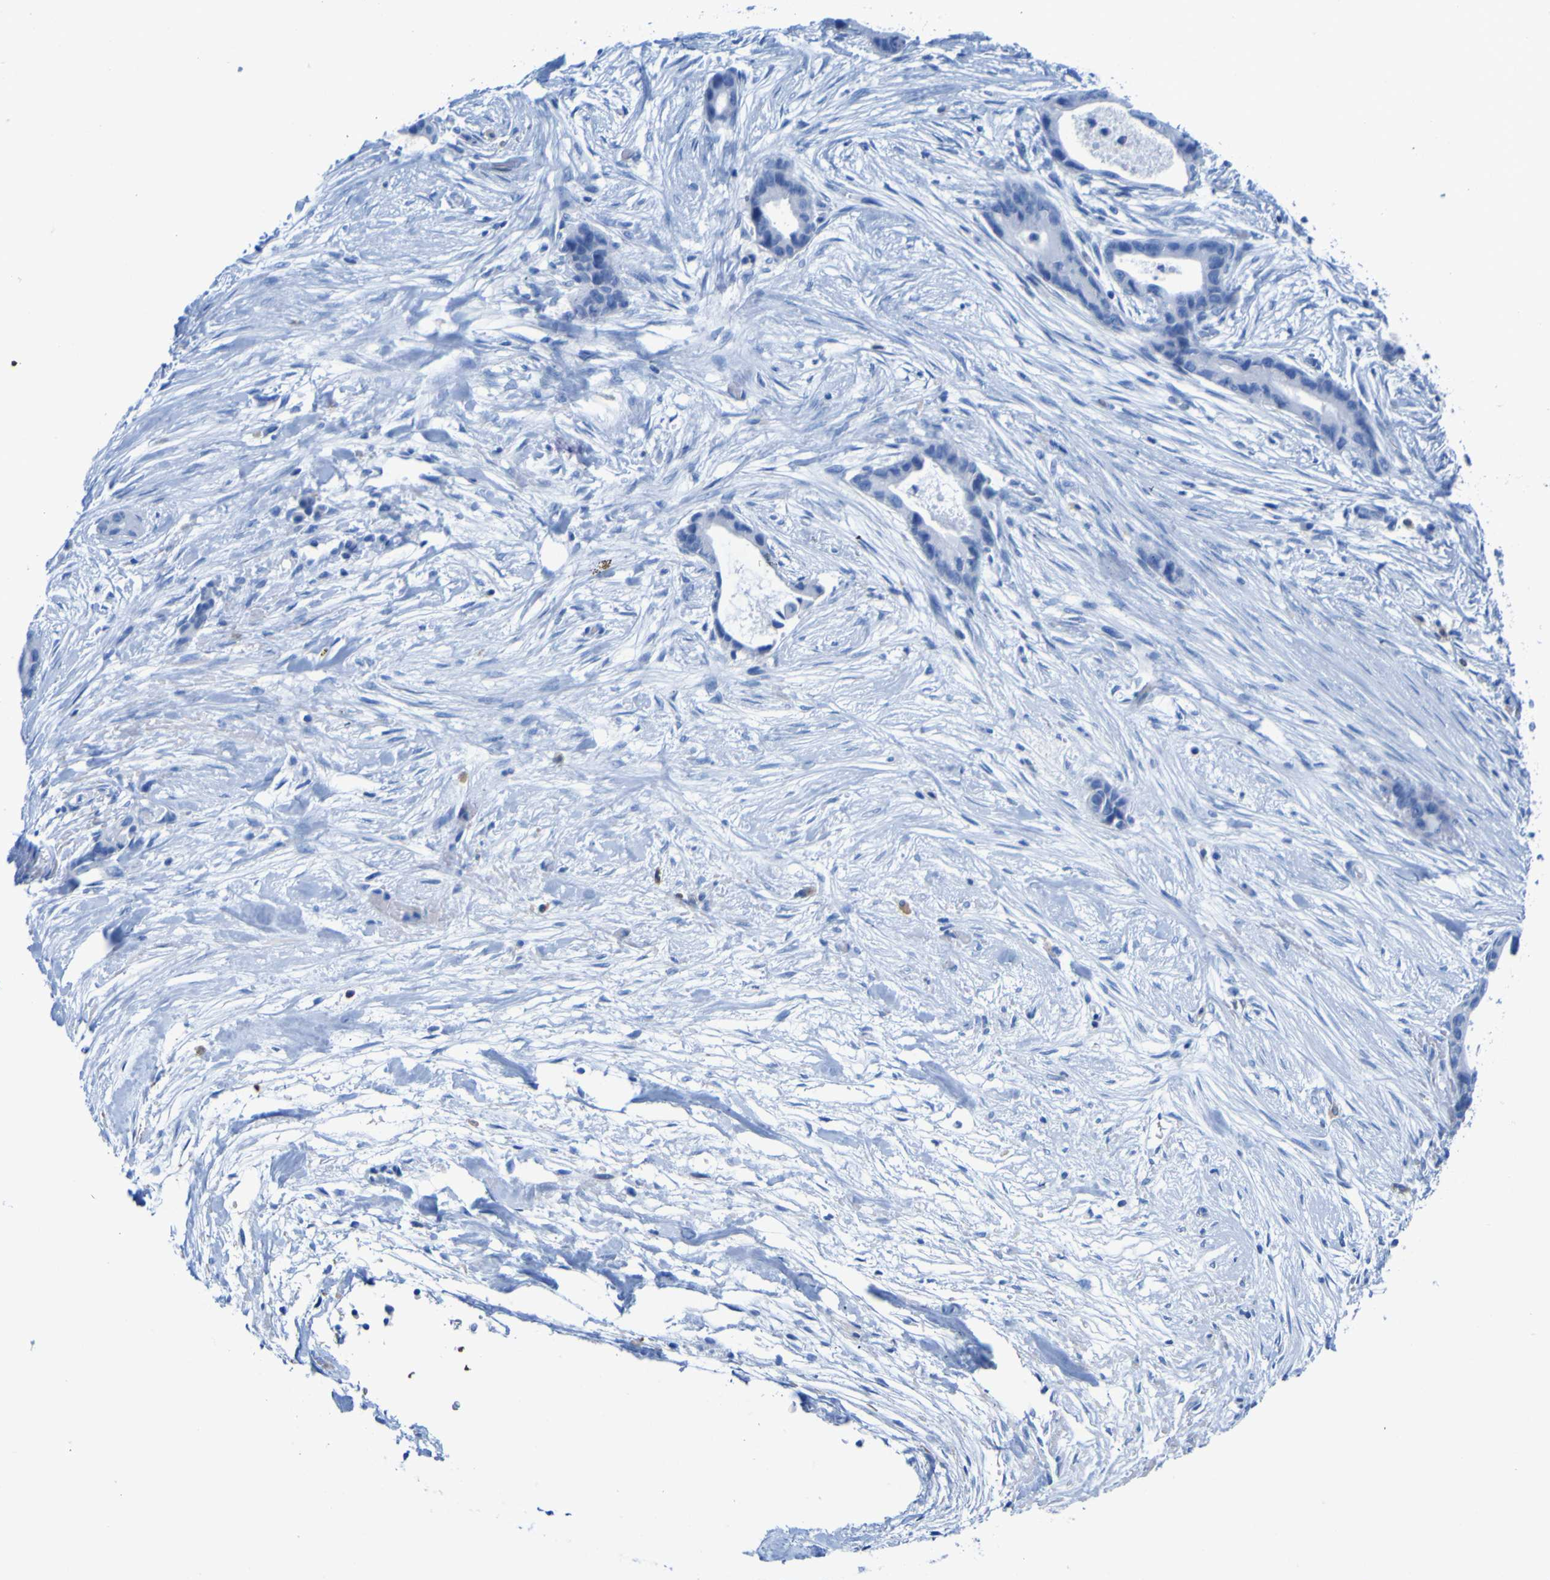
{"staining": {"intensity": "negative", "quantity": "none", "location": "none"}, "tissue": "liver cancer", "cell_type": "Tumor cells", "image_type": "cancer", "snomed": [{"axis": "morphology", "description": "Cholangiocarcinoma"}, {"axis": "topography", "description": "Liver"}], "caption": "A high-resolution photomicrograph shows IHC staining of liver cancer (cholangiocarcinoma), which shows no significant staining in tumor cells.", "gene": "DACH1", "patient": {"sex": "female", "age": 55}}